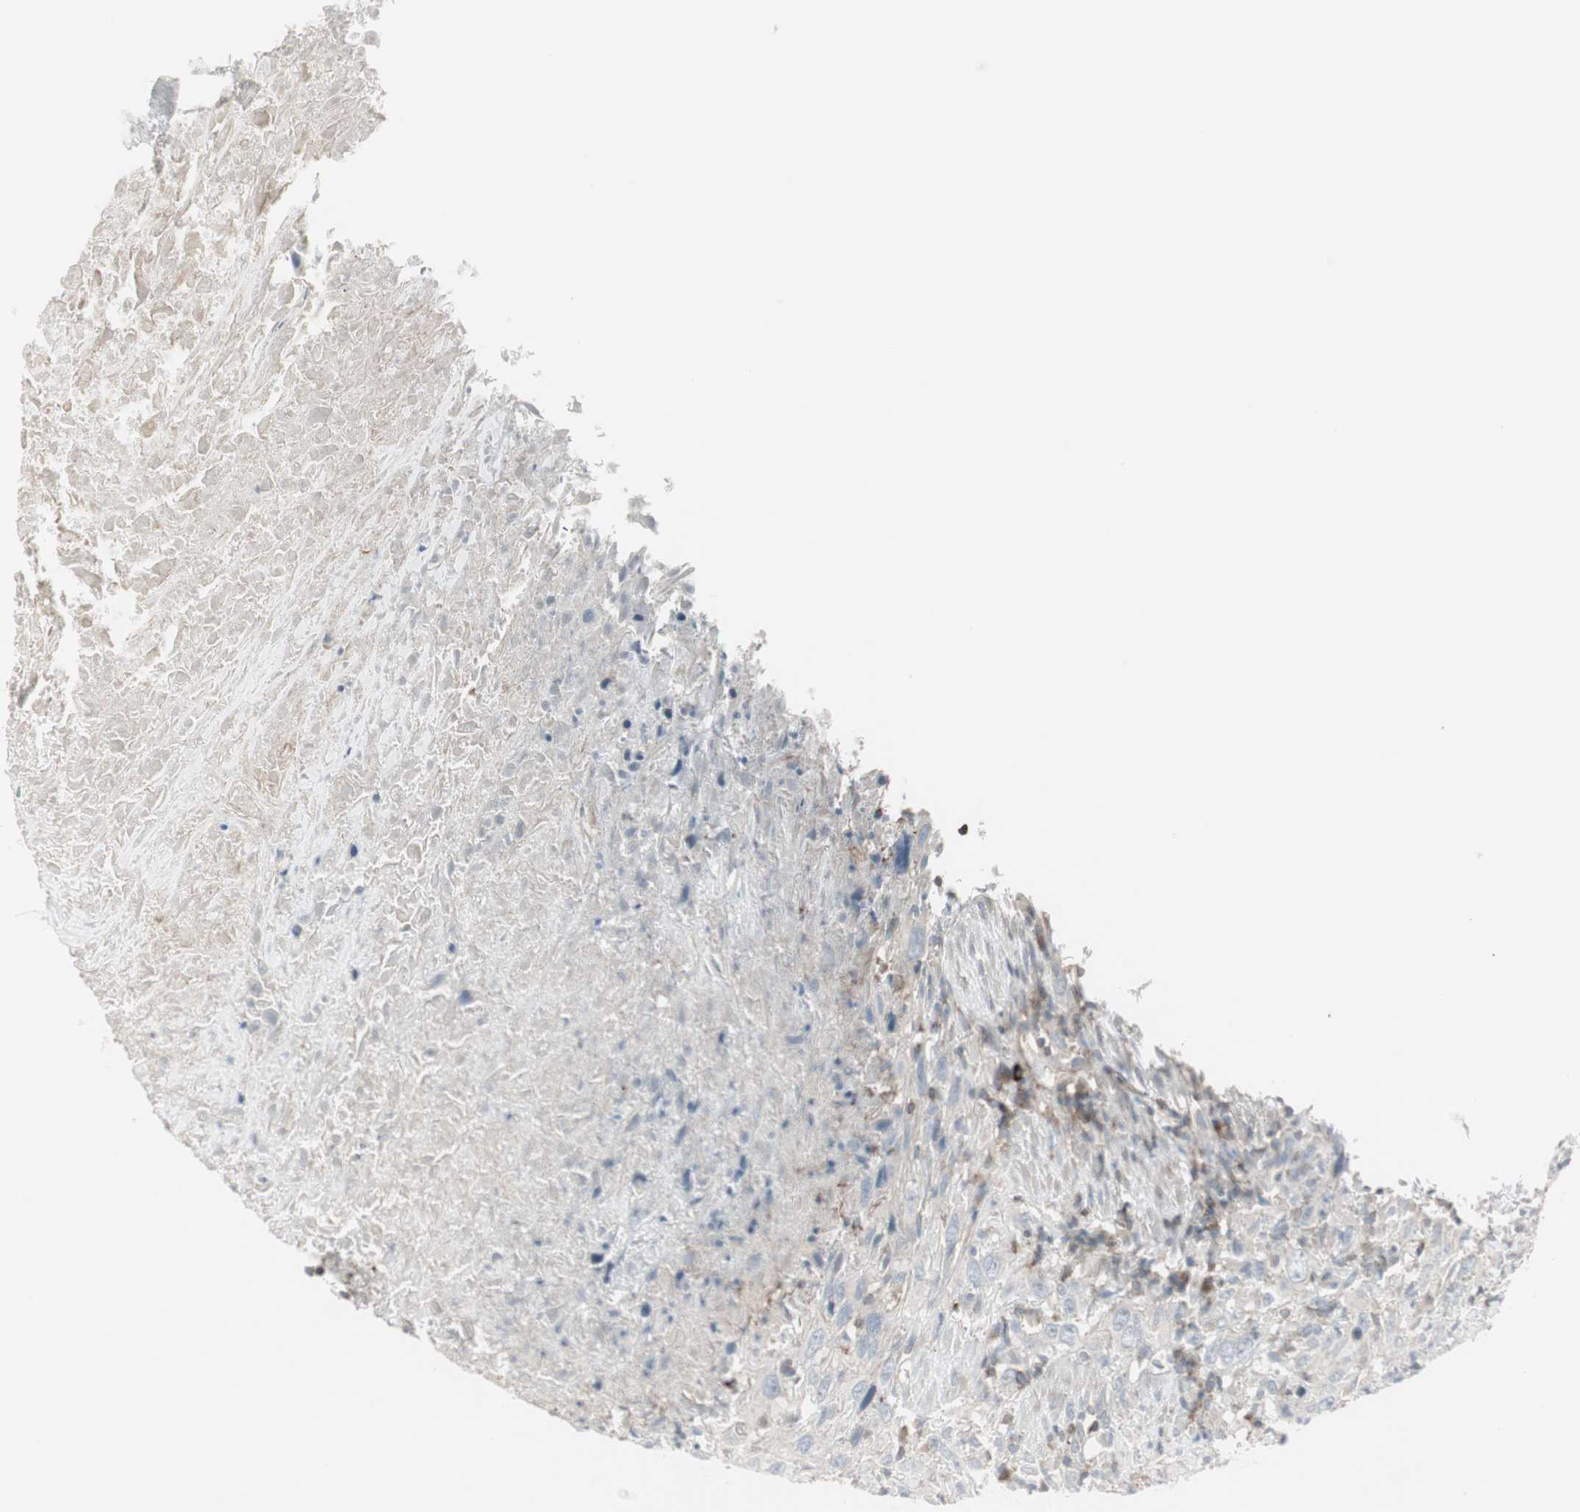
{"staining": {"intensity": "negative", "quantity": "none", "location": "none"}, "tissue": "urothelial cancer", "cell_type": "Tumor cells", "image_type": "cancer", "snomed": [{"axis": "morphology", "description": "Urothelial carcinoma, High grade"}, {"axis": "topography", "description": "Urinary bladder"}], "caption": "There is no significant positivity in tumor cells of urothelial cancer.", "gene": "MAP4K4", "patient": {"sex": "male", "age": 61}}